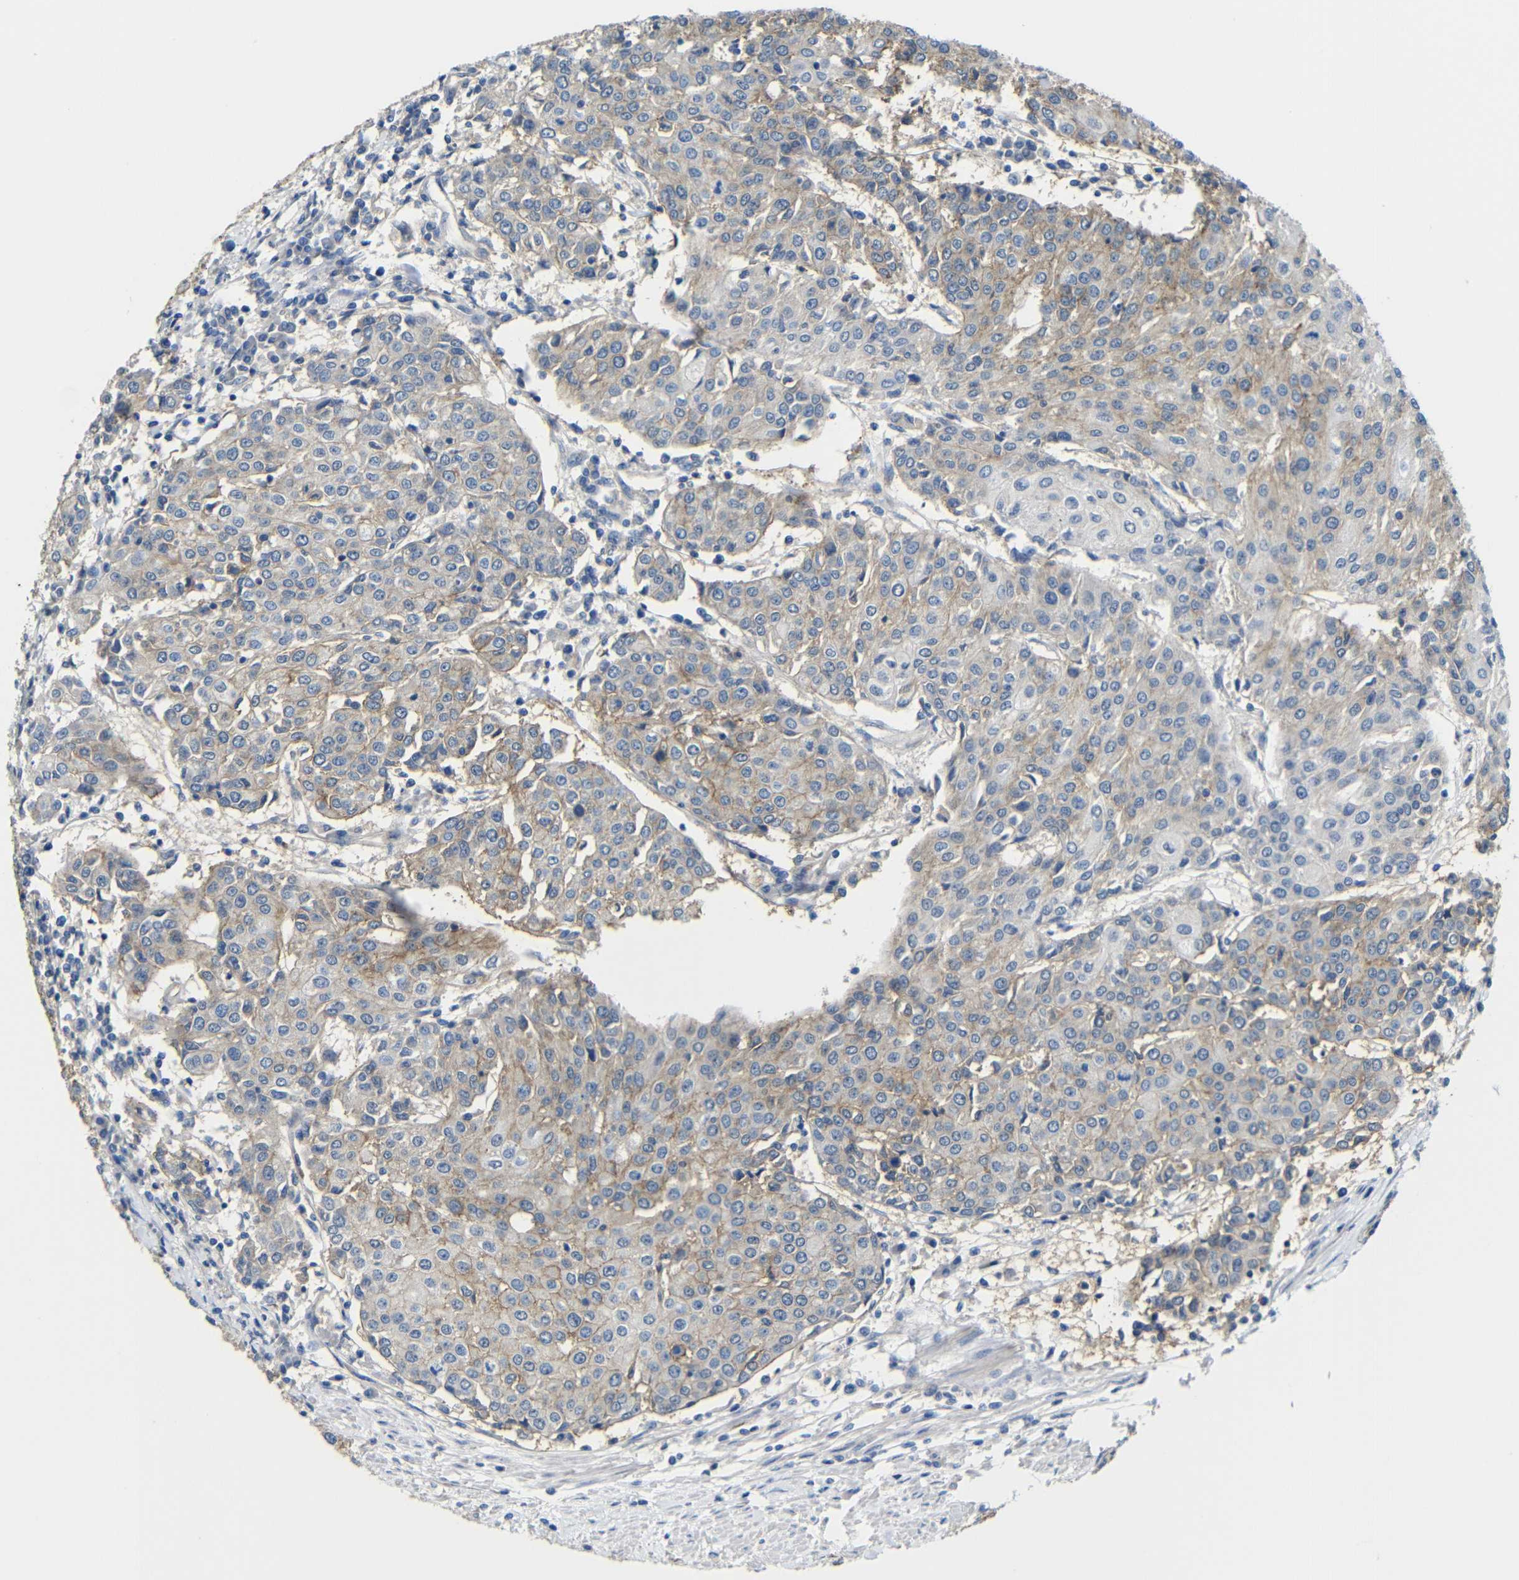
{"staining": {"intensity": "weak", "quantity": "25%-75%", "location": "cytoplasmic/membranous"}, "tissue": "urothelial cancer", "cell_type": "Tumor cells", "image_type": "cancer", "snomed": [{"axis": "morphology", "description": "Urothelial carcinoma, High grade"}, {"axis": "topography", "description": "Urinary bladder"}], "caption": "This histopathology image reveals urothelial carcinoma (high-grade) stained with IHC to label a protein in brown. The cytoplasmic/membranous of tumor cells show weak positivity for the protein. Nuclei are counter-stained blue.", "gene": "ZNF90", "patient": {"sex": "female", "age": 85}}